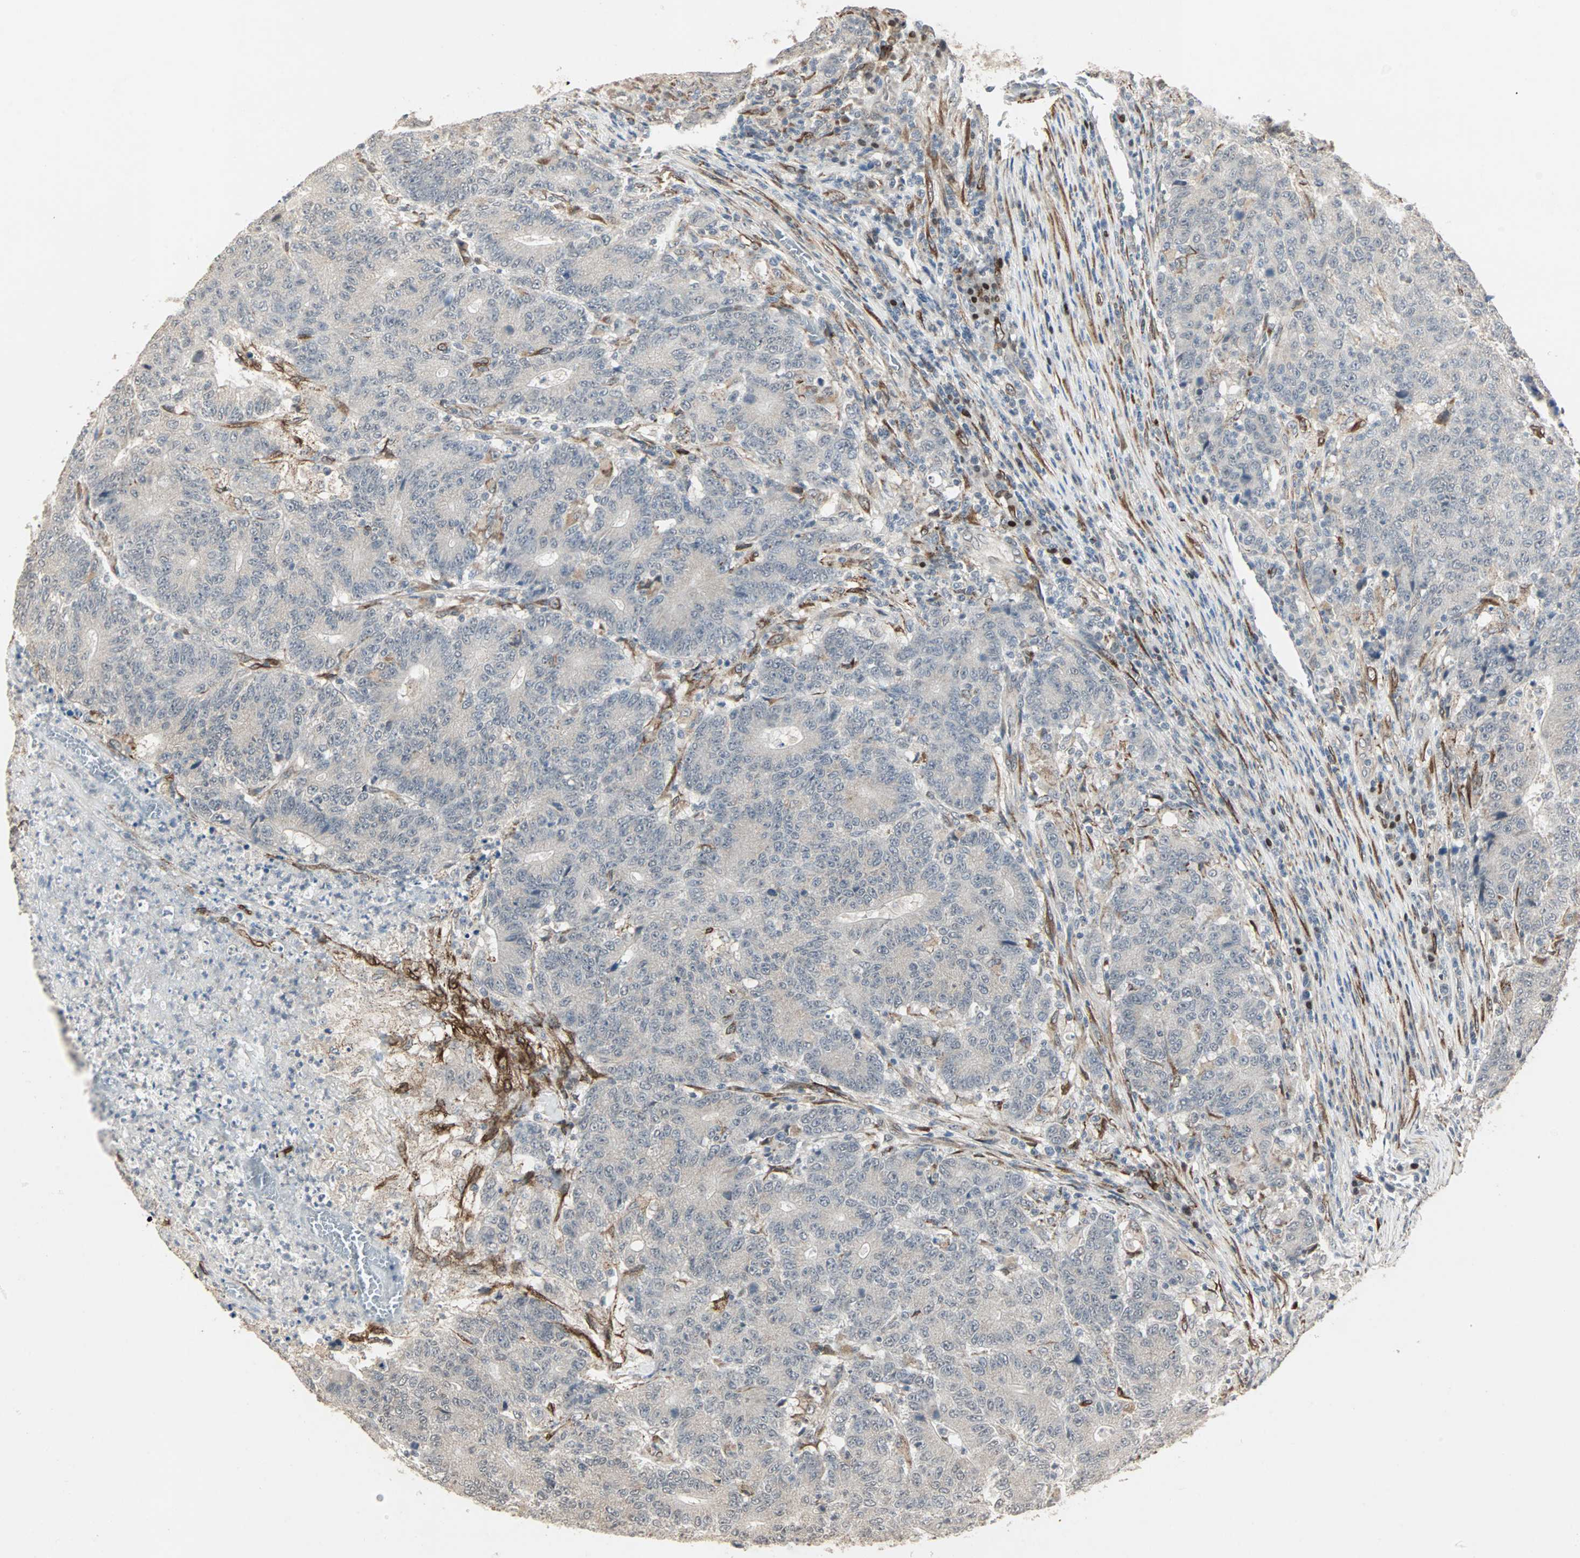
{"staining": {"intensity": "negative", "quantity": "none", "location": "none"}, "tissue": "colorectal cancer", "cell_type": "Tumor cells", "image_type": "cancer", "snomed": [{"axis": "morphology", "description": "Normal tissue, NOS"}, {"axis": "morphology", "description": "Adenocarcinoma, NOS"}, {"axis": "topography", "description": "Colon"}], "caption": "DAB (3,3'-diaminobenzidine) immunohistochemical staining of human colorectal cancer exhibits no significant positivity in tumor cells.", "gene": "TRPV4", "patient": {"sex": "female", "age": 75}}